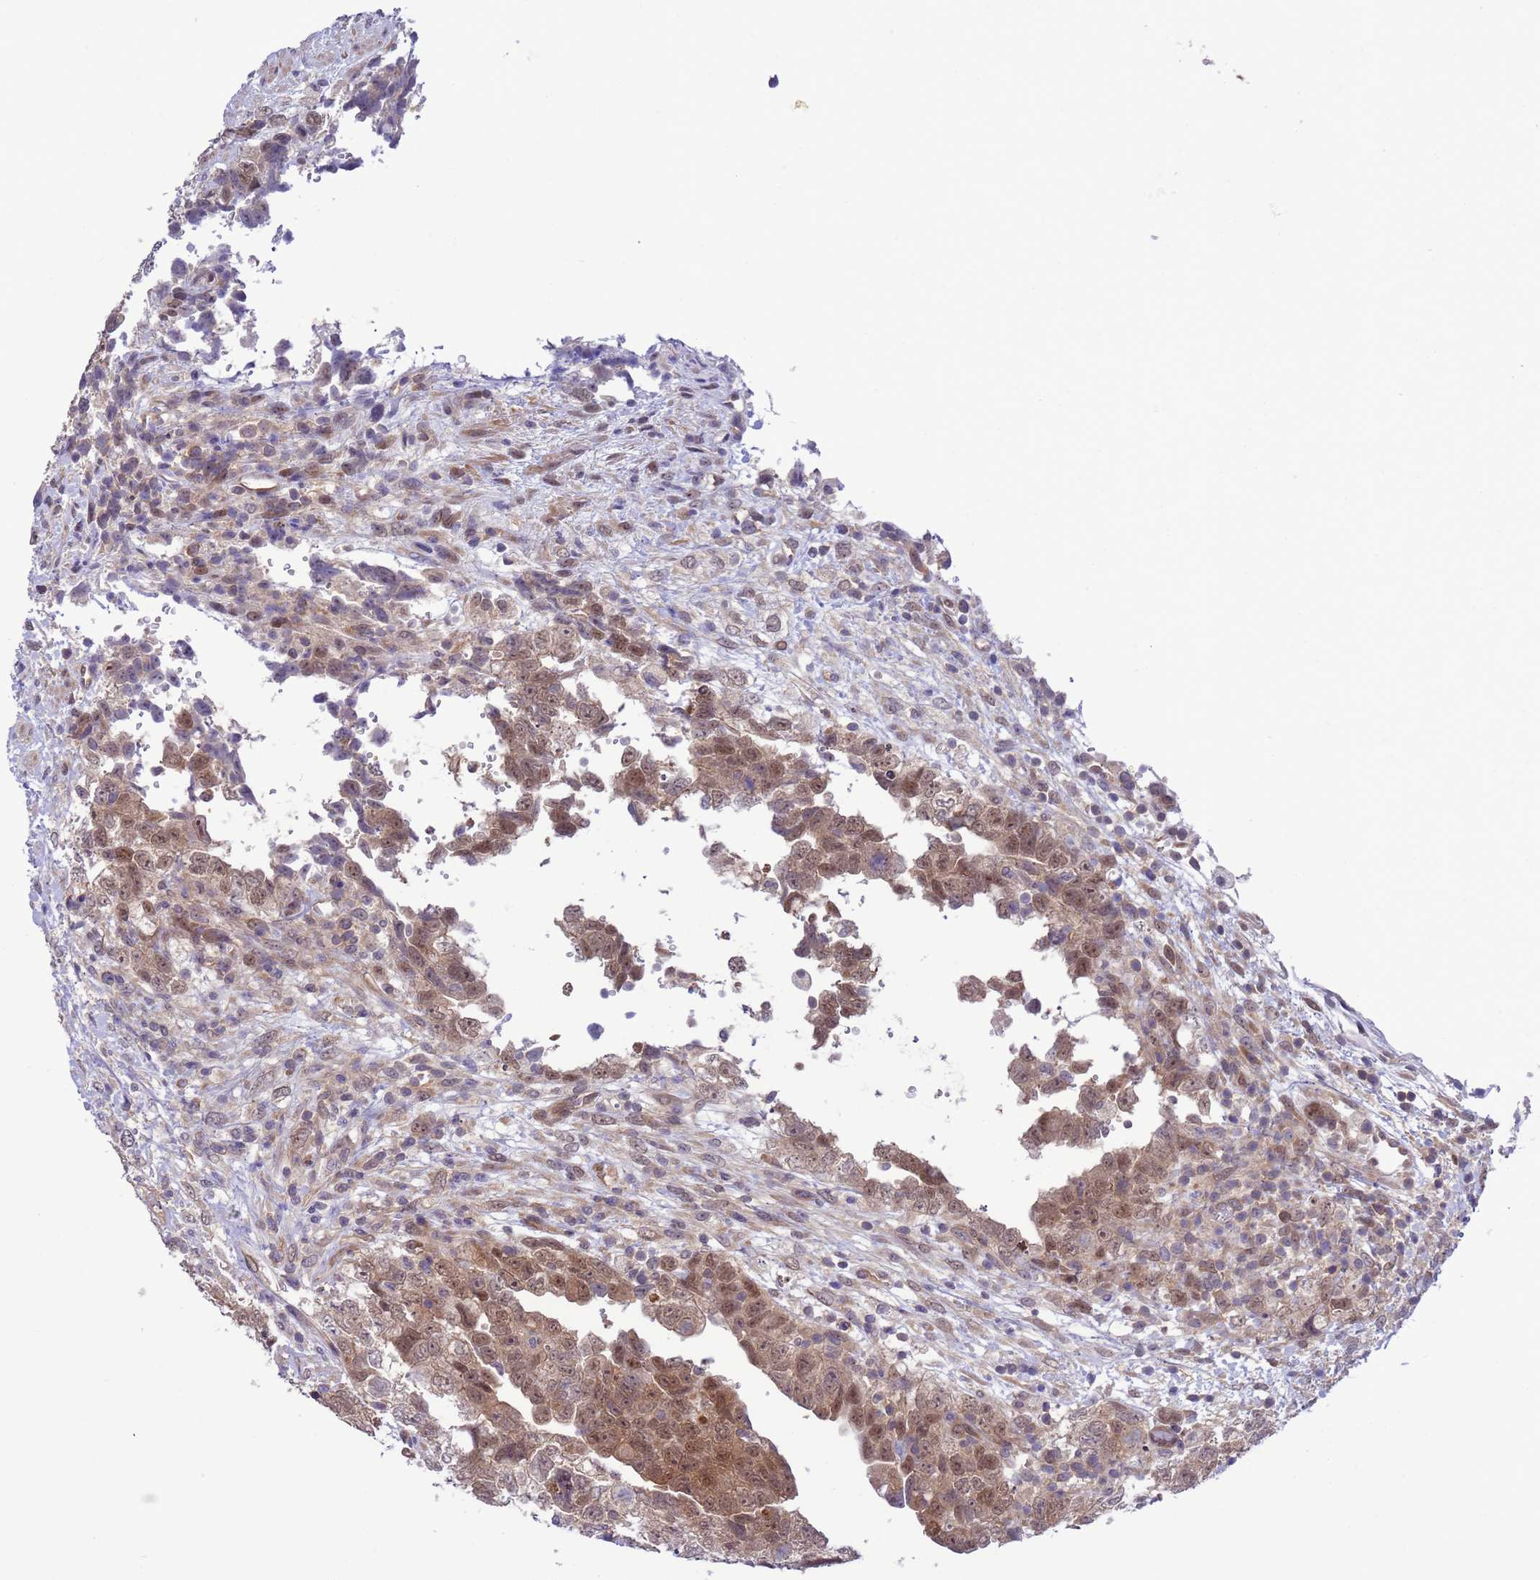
{"staining": {"intensity": "moderate", "quantity": ">75%", "location": "cytoplasmic/membranous,nuclear"}, "tissue": "testis cancer", "cell_type": "Tumor cells", "image_type": "cancer", "snomed": [{"axis": "morphology", "description": "Carcinoma, Embryonal, NOS"}, {"axis": "topography", "description": "Testis"}], "caption": "Immunohistochemistry micrograph of neoplastic tissue: human testis cancer (embryonal carcinoma) stained using immunohistochemistry displays medium levels of moderate protein expression localized specifically in the cytoplasmic/membranous and nuclear of tumor cells, appearing as a cytoplasmic/membranous and nuclear brown color.", "gene": "ZNF461", "patient": {"sex": "male", "age": 37}}